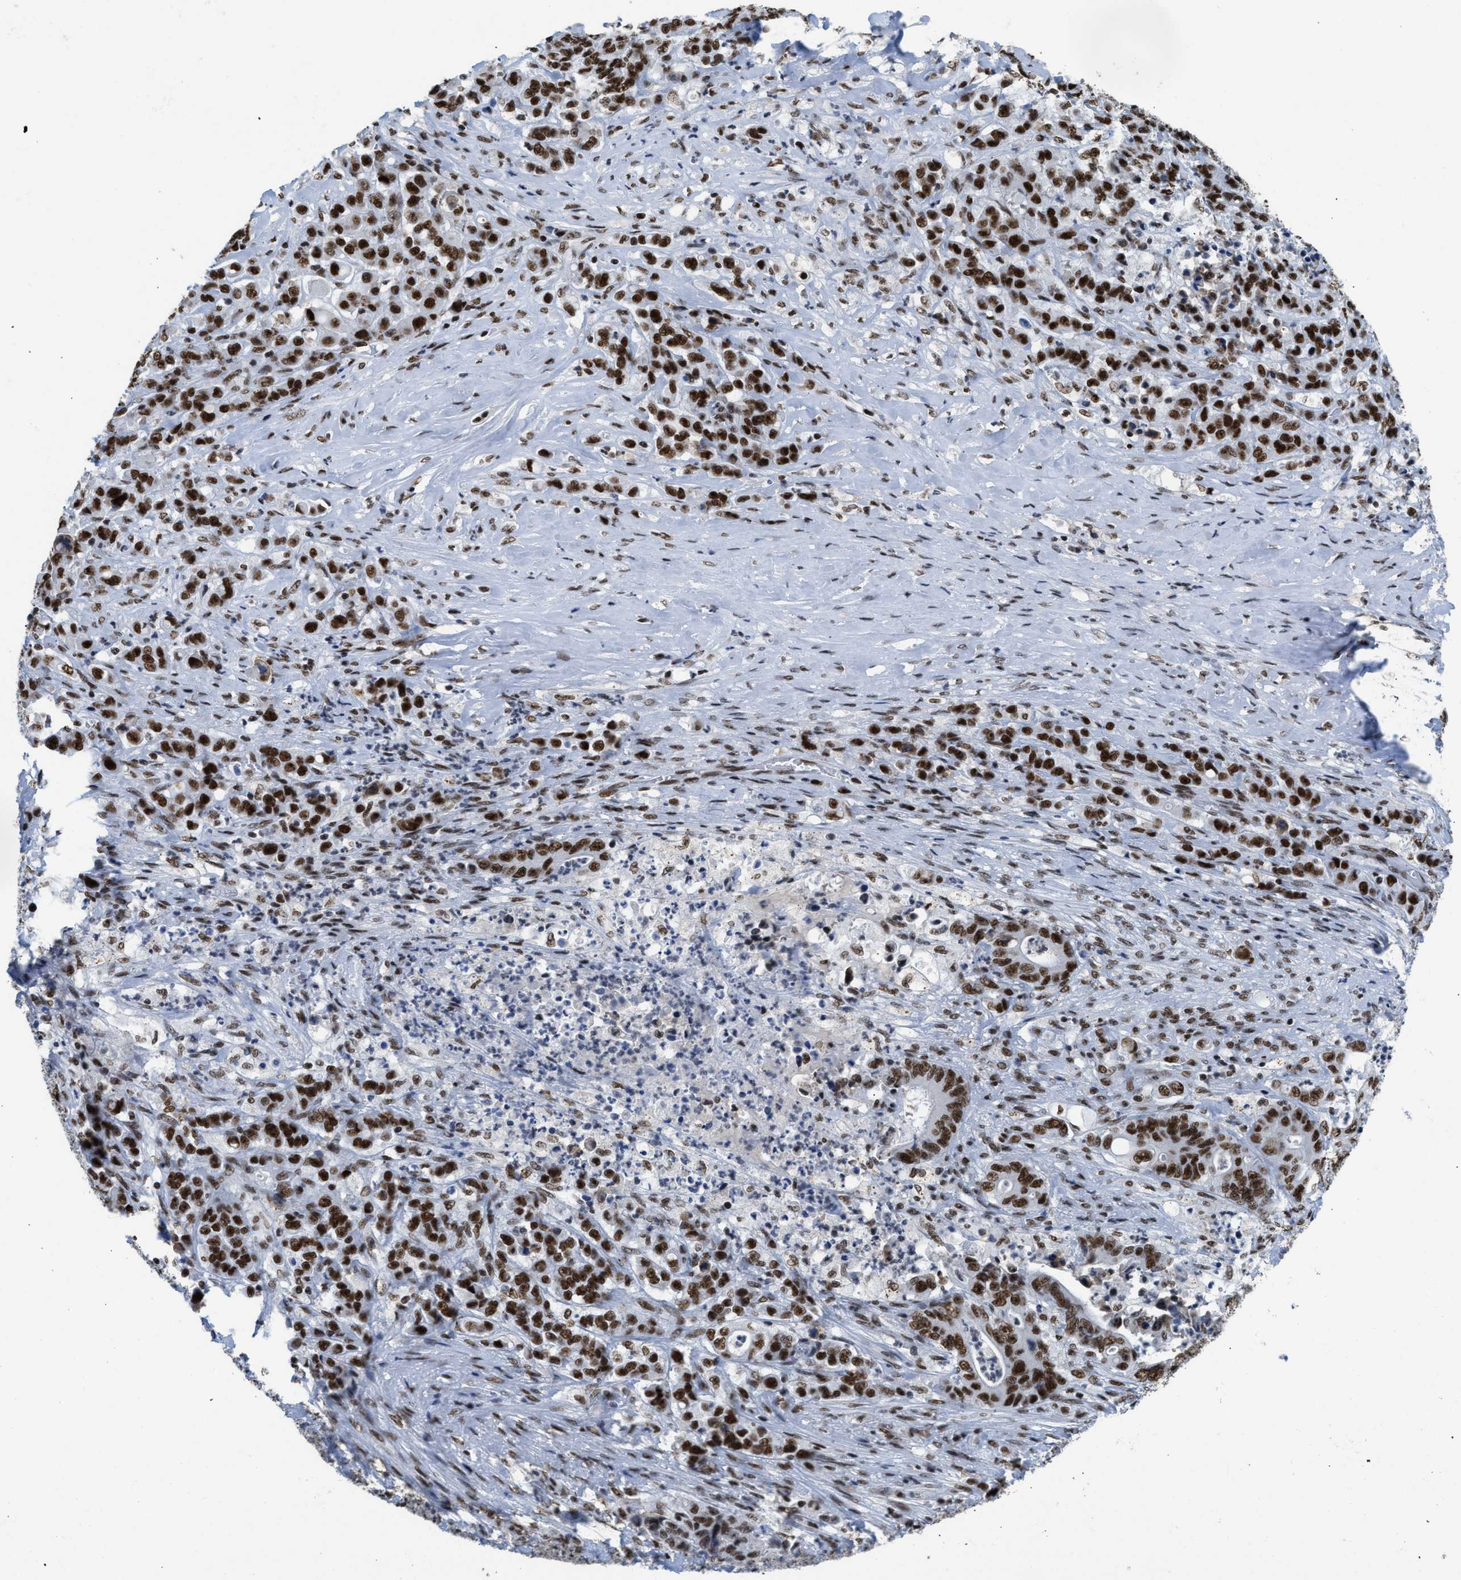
{"staining": {"intensity": "strong", "quantity": ">75%", "location": "nuclear"}, "tissue": "stomach cancer", "cell_type": "Tumor cells", "image_type": "cancer", "snomed": [{"axis": "morphology", "description": "Adenocarcinoma, NOS"}, {"axis": "topography", "description": "Stomach"}], "caption": "Stomach cancer stained for a protein demonstrates strong nuclear positivity in tumor cells.", "gene": "SCAF4", "patient": {"sex": "female", "age": 73}}